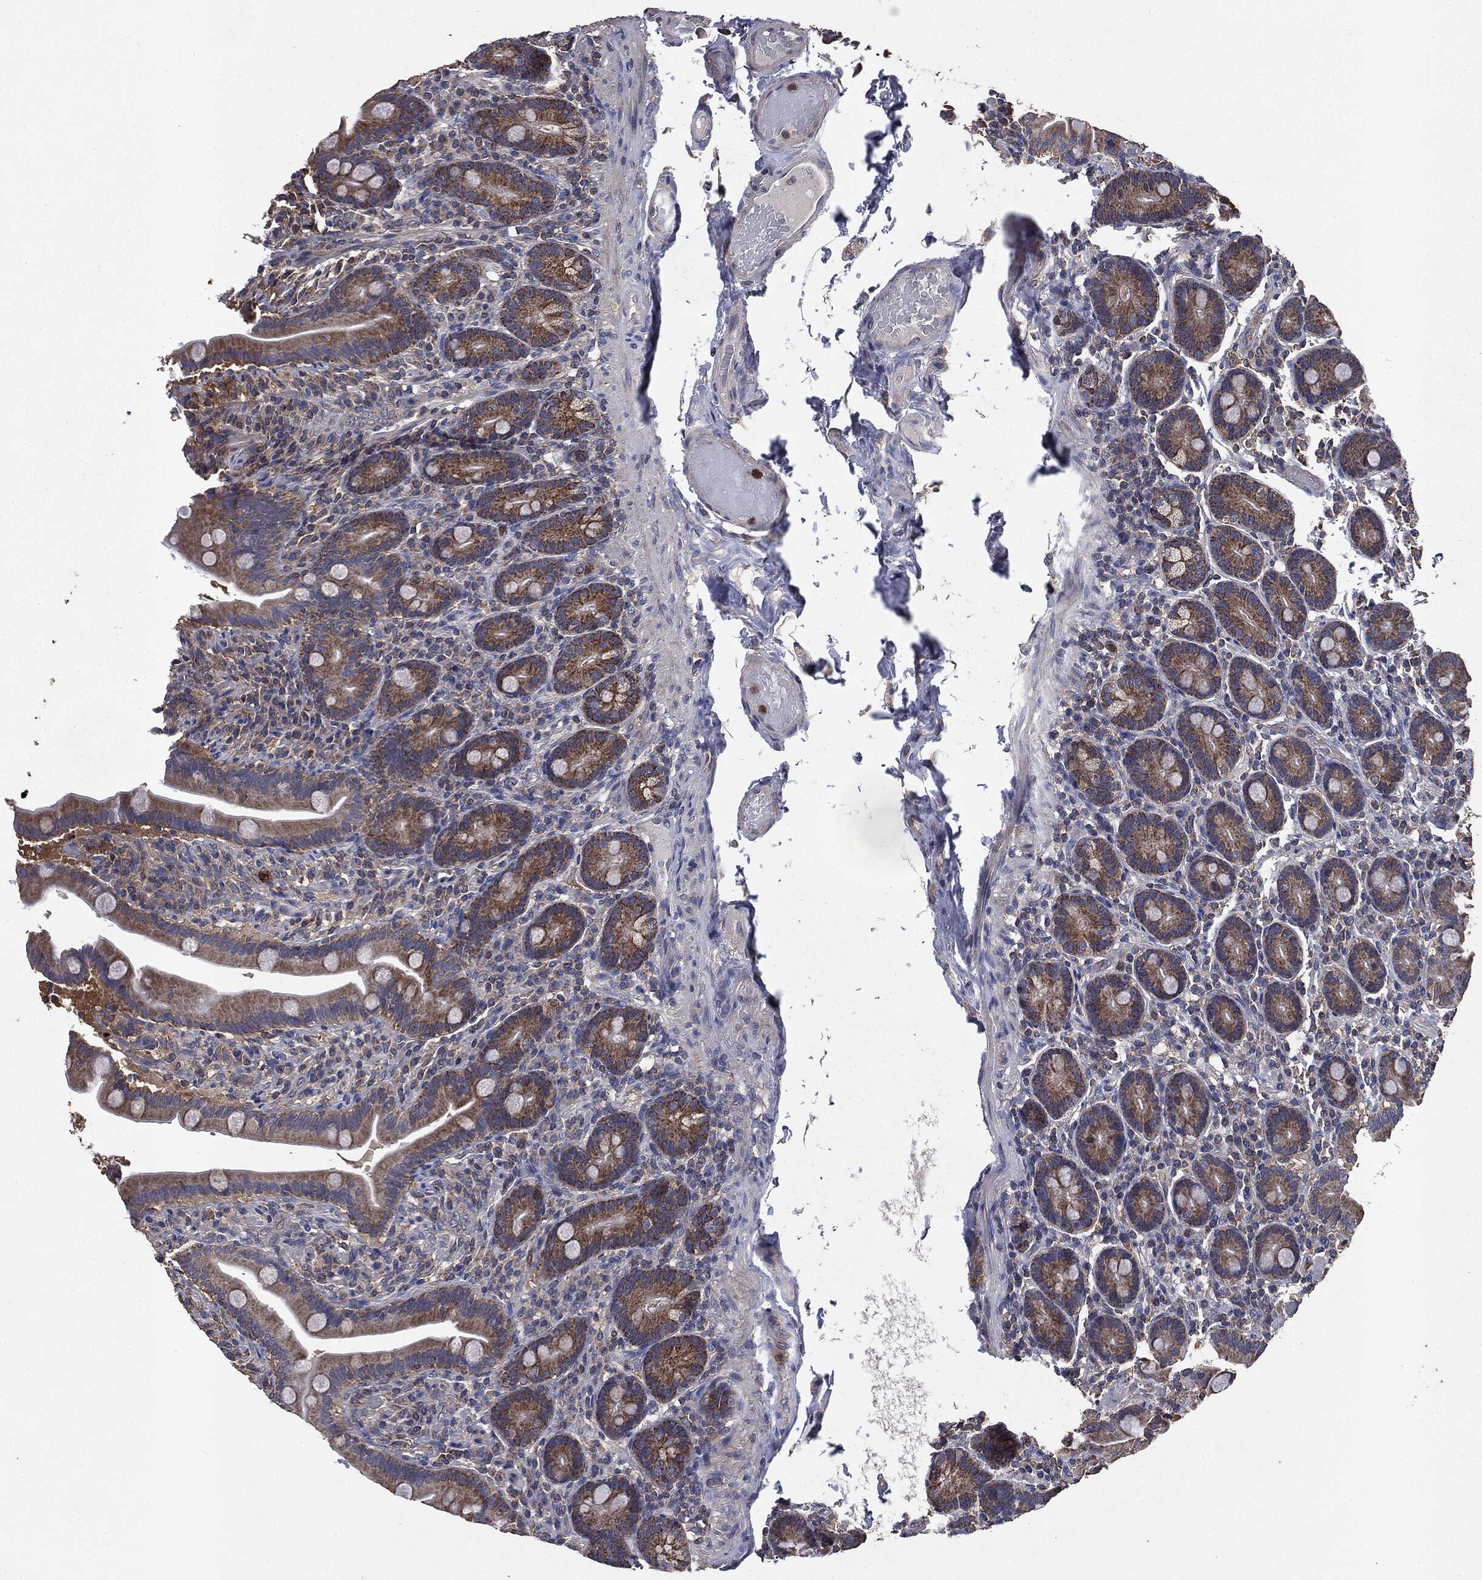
{"staining": {"intensity": "strong", "quantity": "25%-75%", "location": "cytoplasmic/membranous"}, "tissue": "small intestine", "cell_type": "Glandular cells", "image_type": "normal", "snomed": [{"axis": "morphology", "description": "Normal tissue, NOS"}, {"axis": "topography", "description": "Small intestine"}], "caption": "Glandular cells show strong cytoplasmic/membranous positivity in approximately 25%-75% of cells in benign small intestine. The staining was performed using DAB (3,3'-diaminobenzidine) to visualize the protein expression in brown, while the nuclei were stained in blue with hematoxylin (Magnification: 20x).", "gene": "MAPK6", "patient": {"sex": "male", "age": 66}}